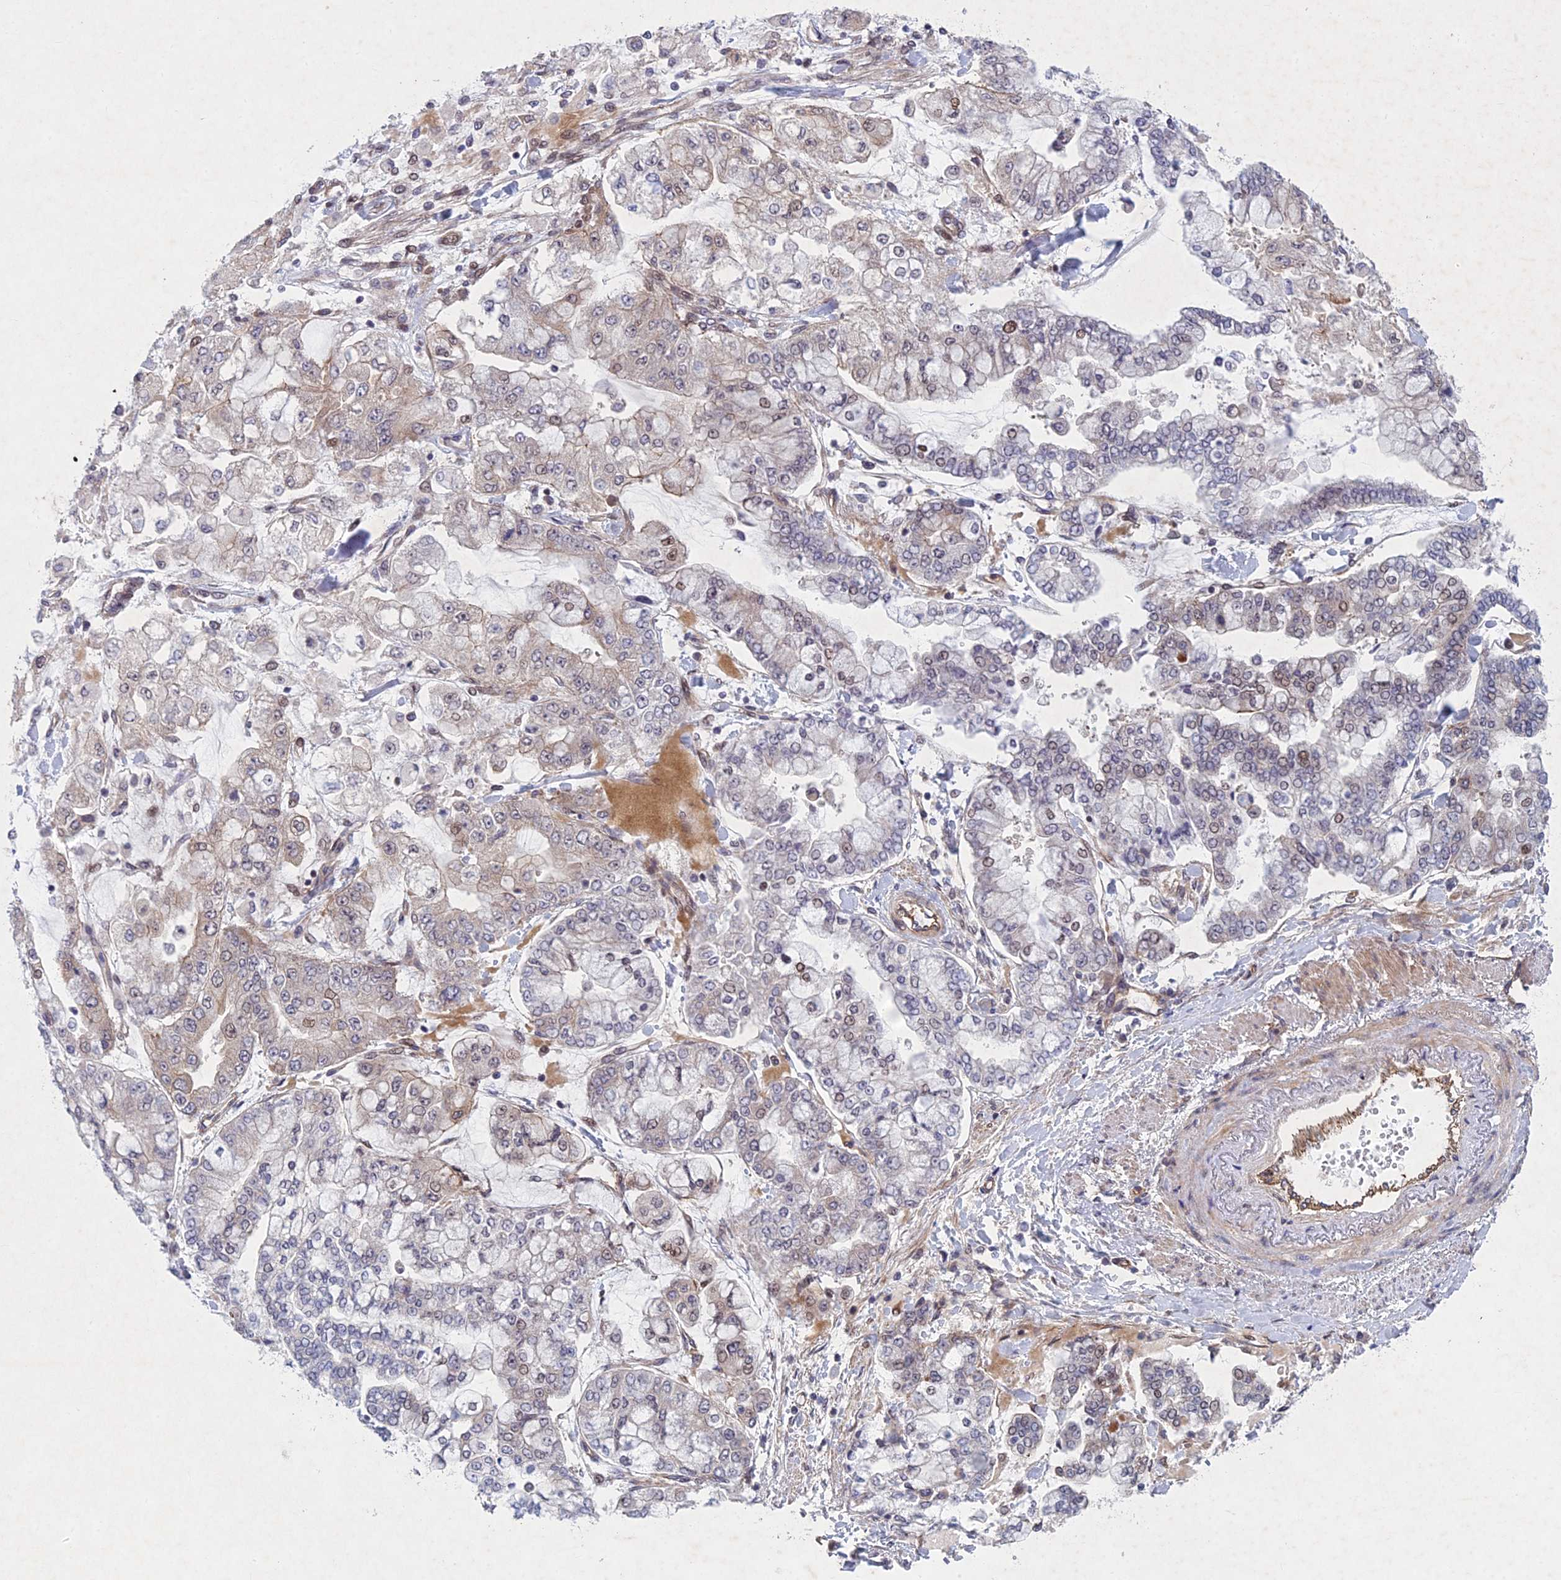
{"staining": {"intensity": "weak", "quantity": "<25%", "location": "cytoplasmic/membranous"}, "tissue": "stomach cancer", "cell_type": "Tumor cells", "image_type": "cancer", "snomed": [{"axis": "morphology", "description": "Normal tissue, NOS"}, {"axis": "morphology", "description": "Adenocarcinoma, NOS"}, {"axis": "topography", "description": "Stomach, upper"}, {"axis": "topography", "description": "Stomach"}], "caption": "A high-resolution histopathology image shows immunohistochemistry (IHC) staining of stomach cancer, which displays no significant positivity in tumor cells.", "gene": "PTHLH", "patient": {"sex": "male", "age": 76}}